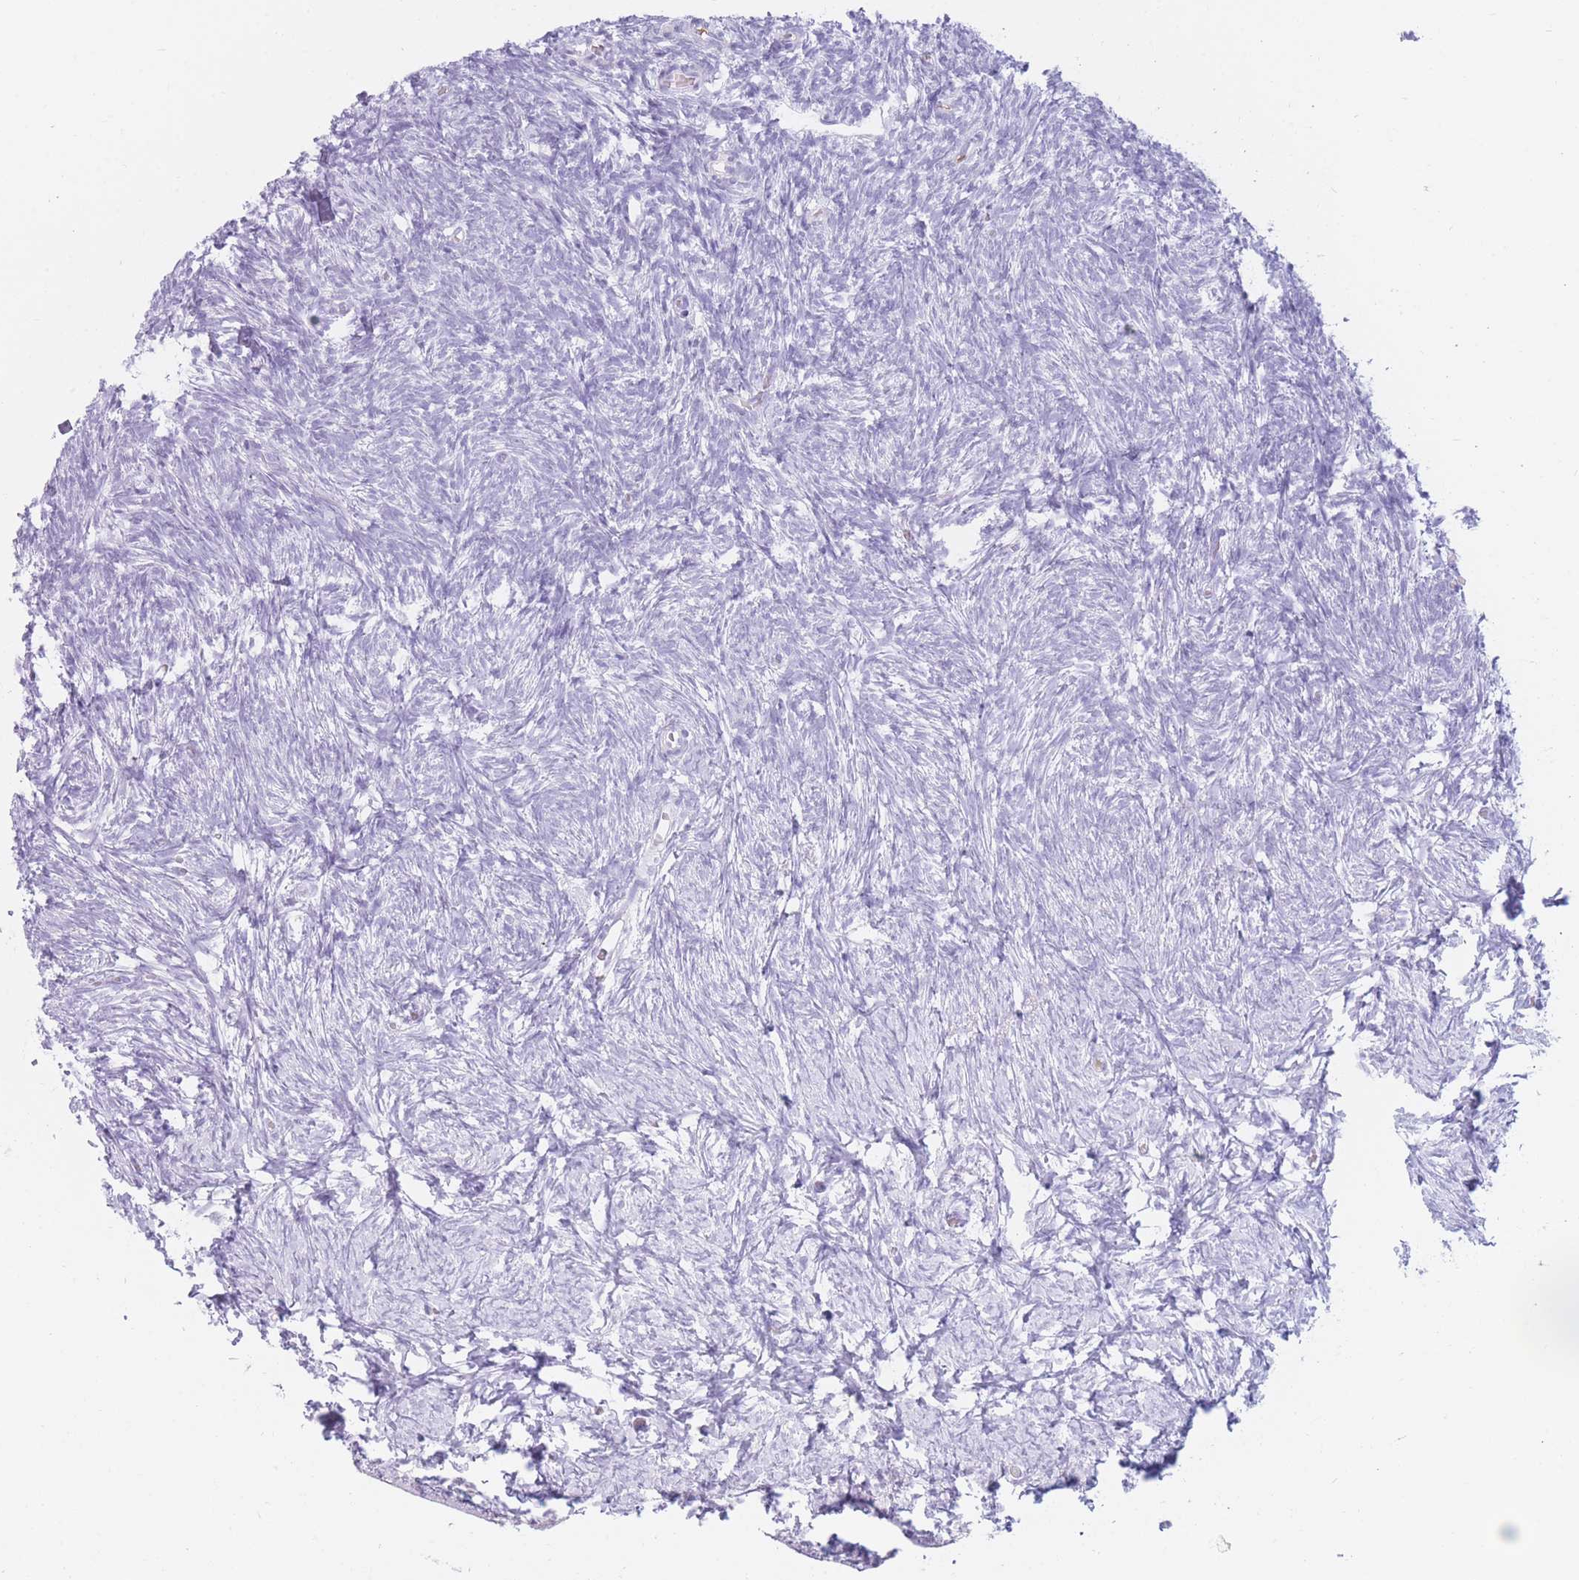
{"staining": {"intensity": "negative", "quantity": "none", "location": "none"}, "tissue": "ovary", "cell_type": "Ovarian stroma cells", "image_type": "normal", "snomed": [{"axis": "morphology", "description": "Normal tissue, NOS"}, {"axis": "topography", "description": "Ovary"}], "caption": "High magnification brightfield microscopy of unremarkable ovary stained with DAB (brown) and counterstained with hematoxylin (blue): ovarian stroma cells show no significant staining.", "gene": "TNFSF11", "patient": {"sex": "female", "age": 39}}